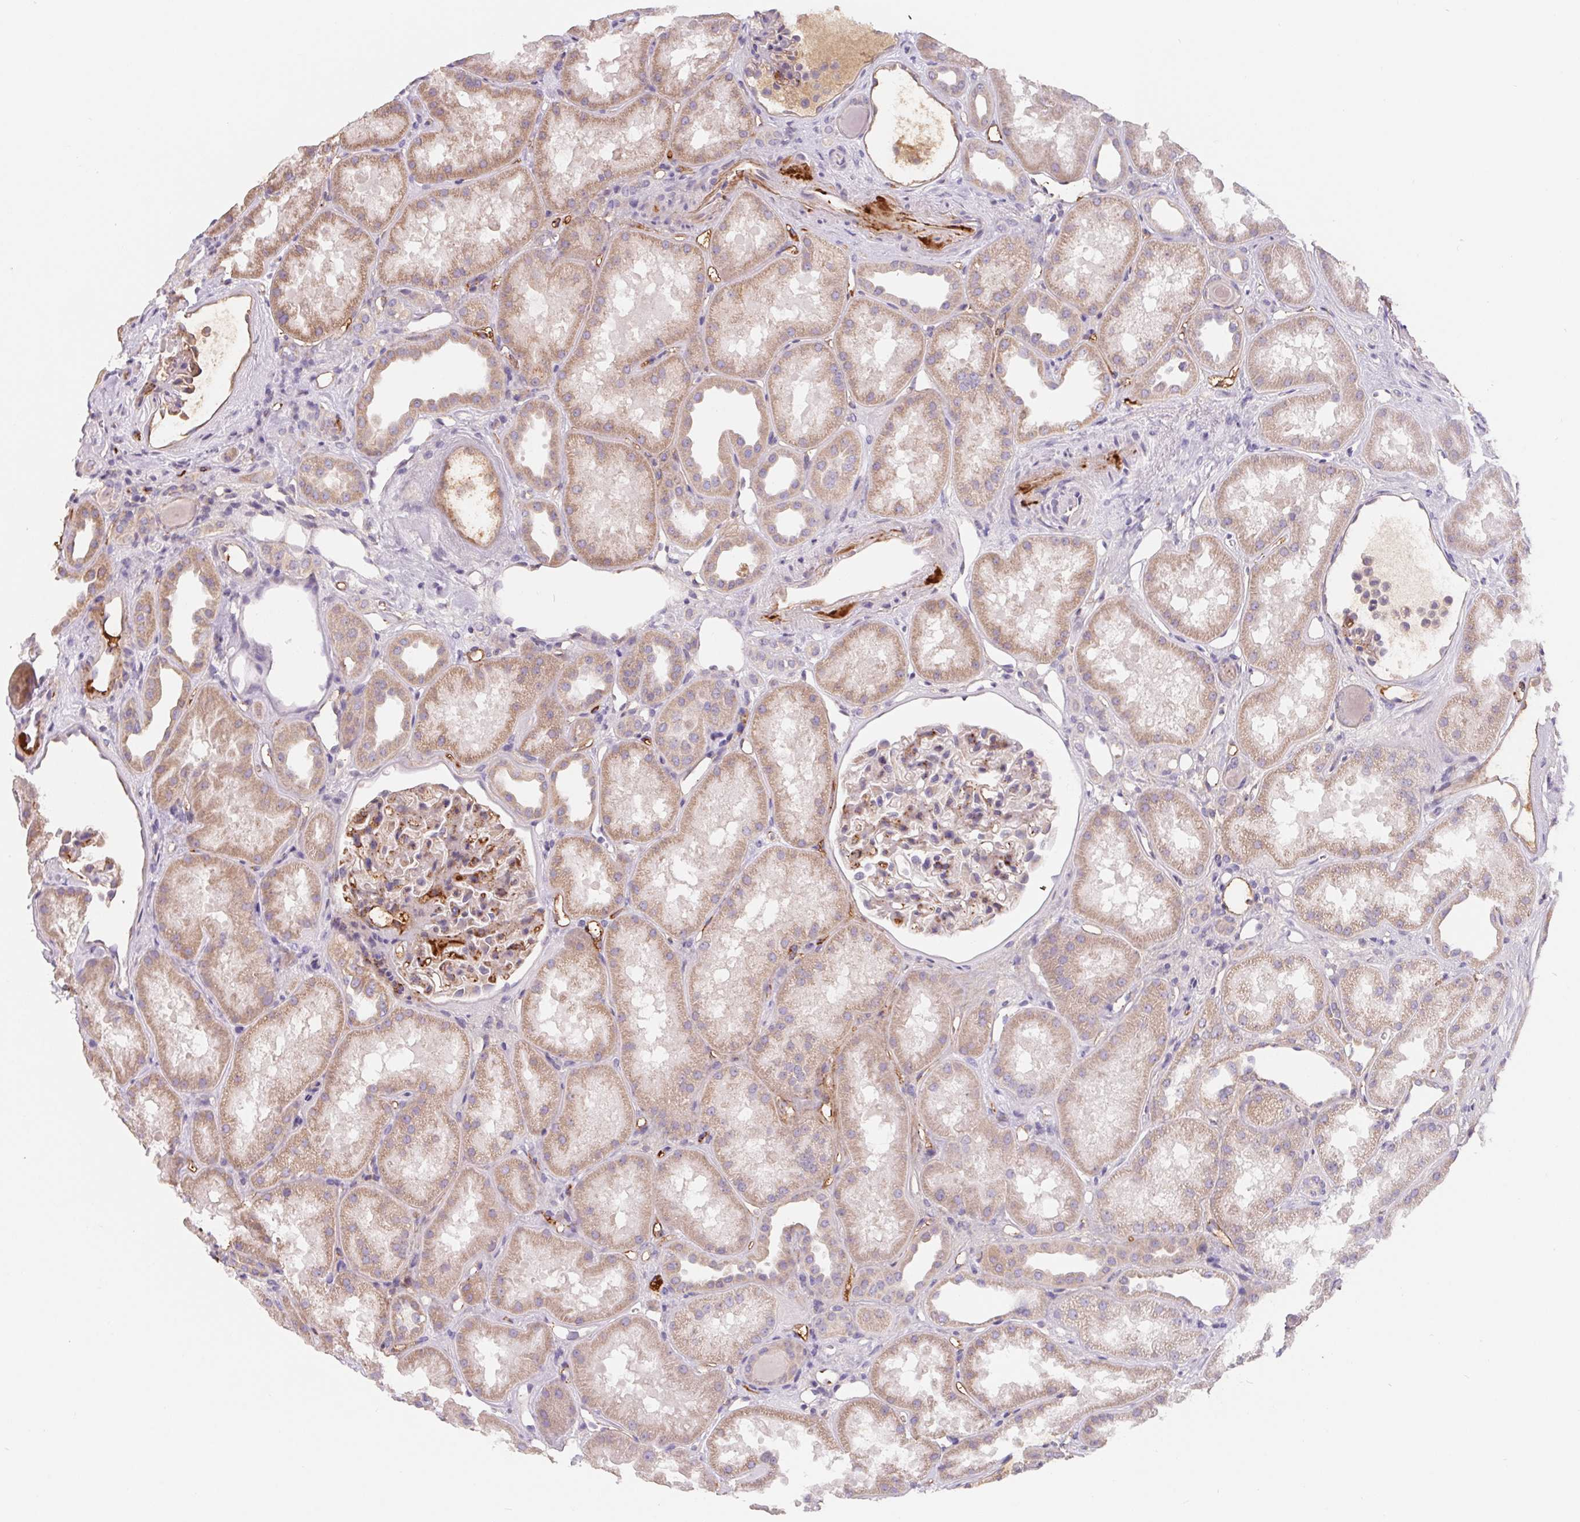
{"staining": {"intensity": "moderate", "quantity": "<25%", "location": "cytoplasmic/membranous"}, "tissue": "kidney", "cell_type": "Cells in glomeruli", "image_type": "normal", "snomed": [{"axis": "morphology", "description": "Normal tissue, NOS"}, {"axis": "topography", "description": "Kidney"}], "caption": "Immunohistochemistry histopathology image of normal kidney stained for a protein (brown), which exhibits low levels of moderate cytoplasmic/membranous positivity in about <25% of cells in glomeruli.", "gene": "LPA", "patient": {"sex": "male", "age": 61}}